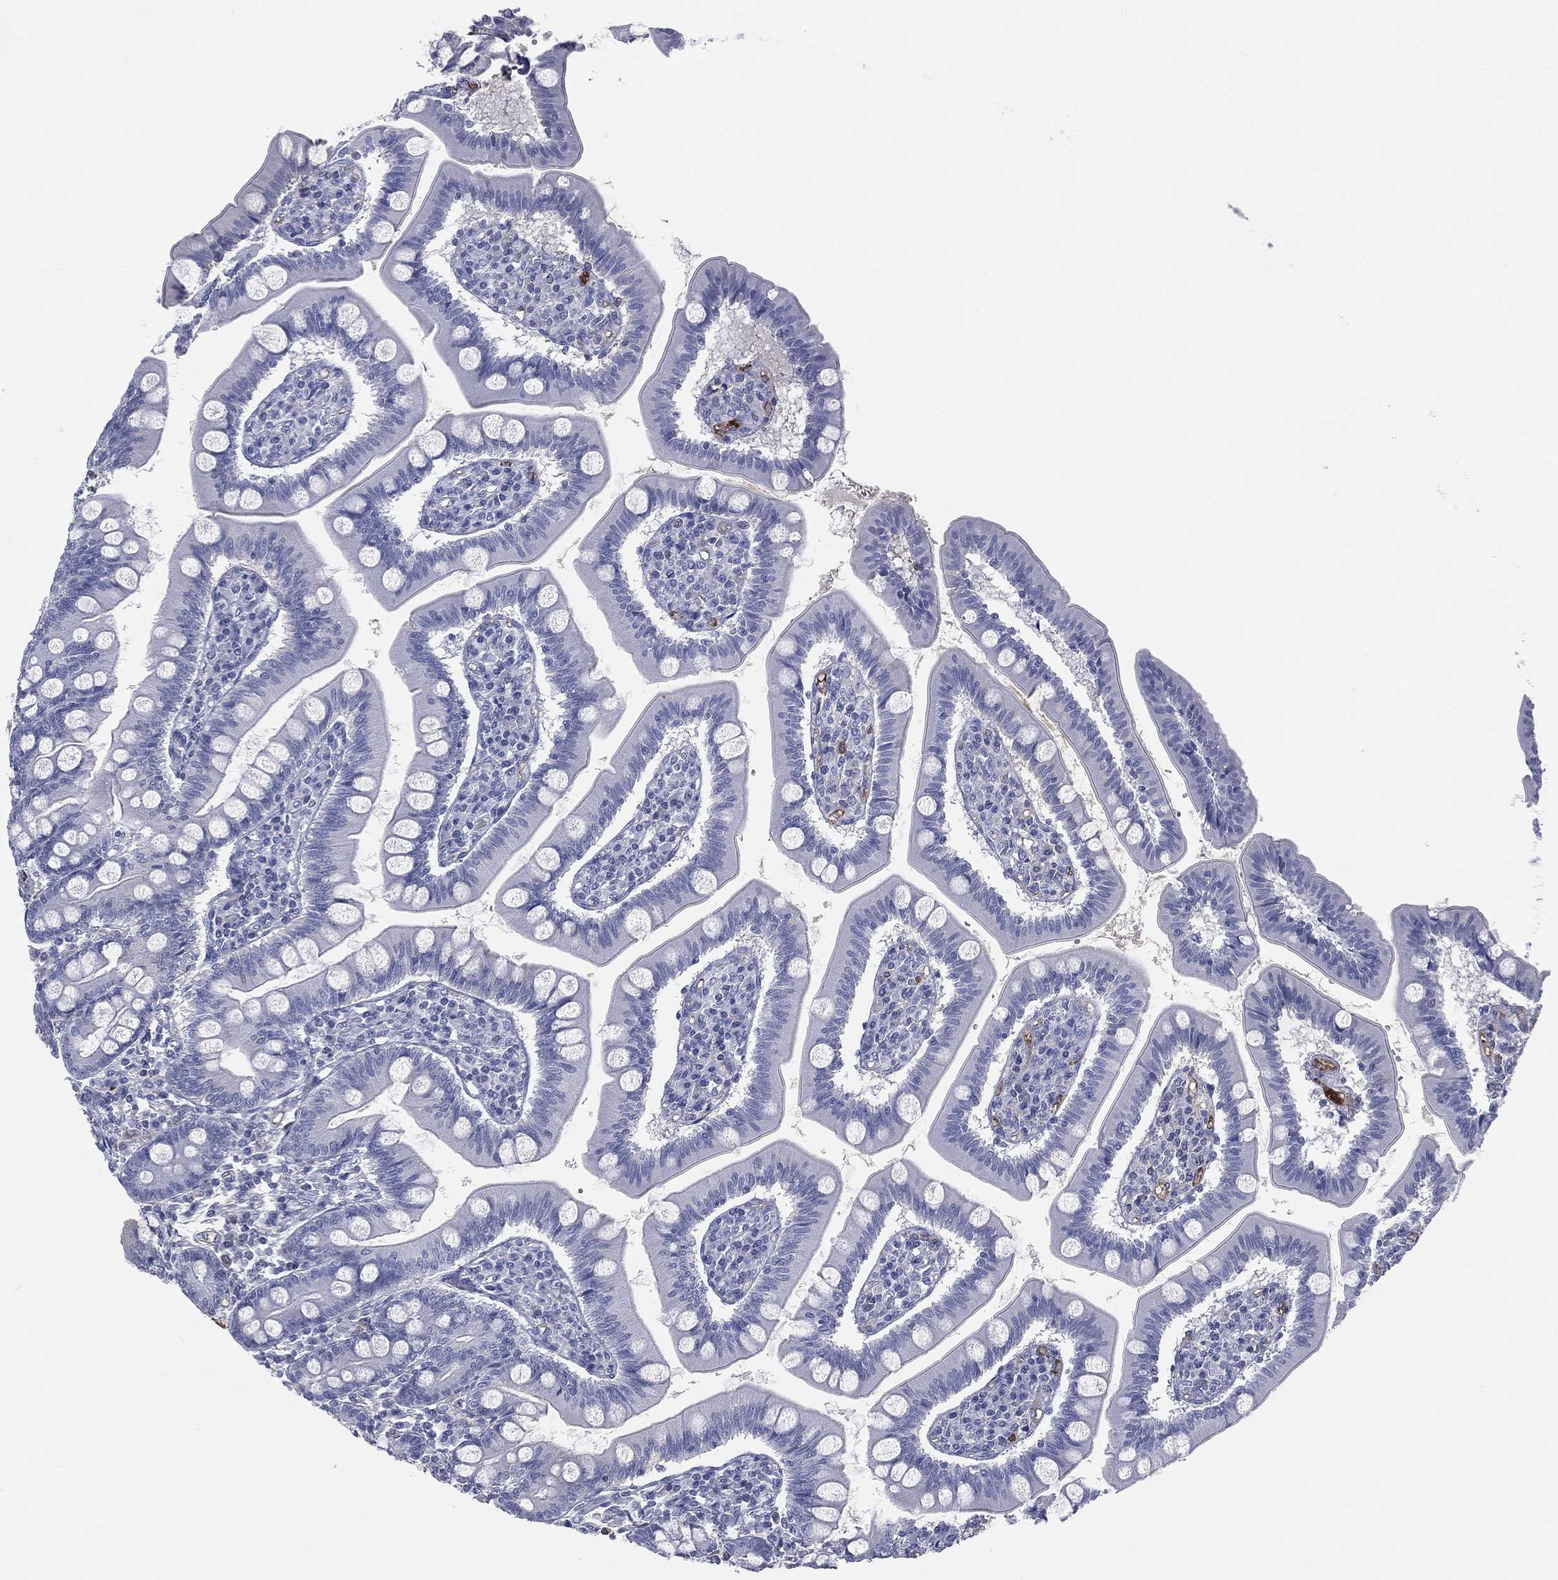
{"staining": {"intensity": "negative", "quantity": "none", "location": "none"}, "tissue": "small intestine", "cell_type": "Glandular cells", "image_type": "normal", "snomed": [{"axis": "morphology", "description": "Normal tissue, NOS"}, {"axis": "topography", "description": "Small intestine"}], "caption": "The IHC image has no significant staining in glandular cells of small intestine.", "gene": "HP", "patient": {"sex": "male", "age": 88}}